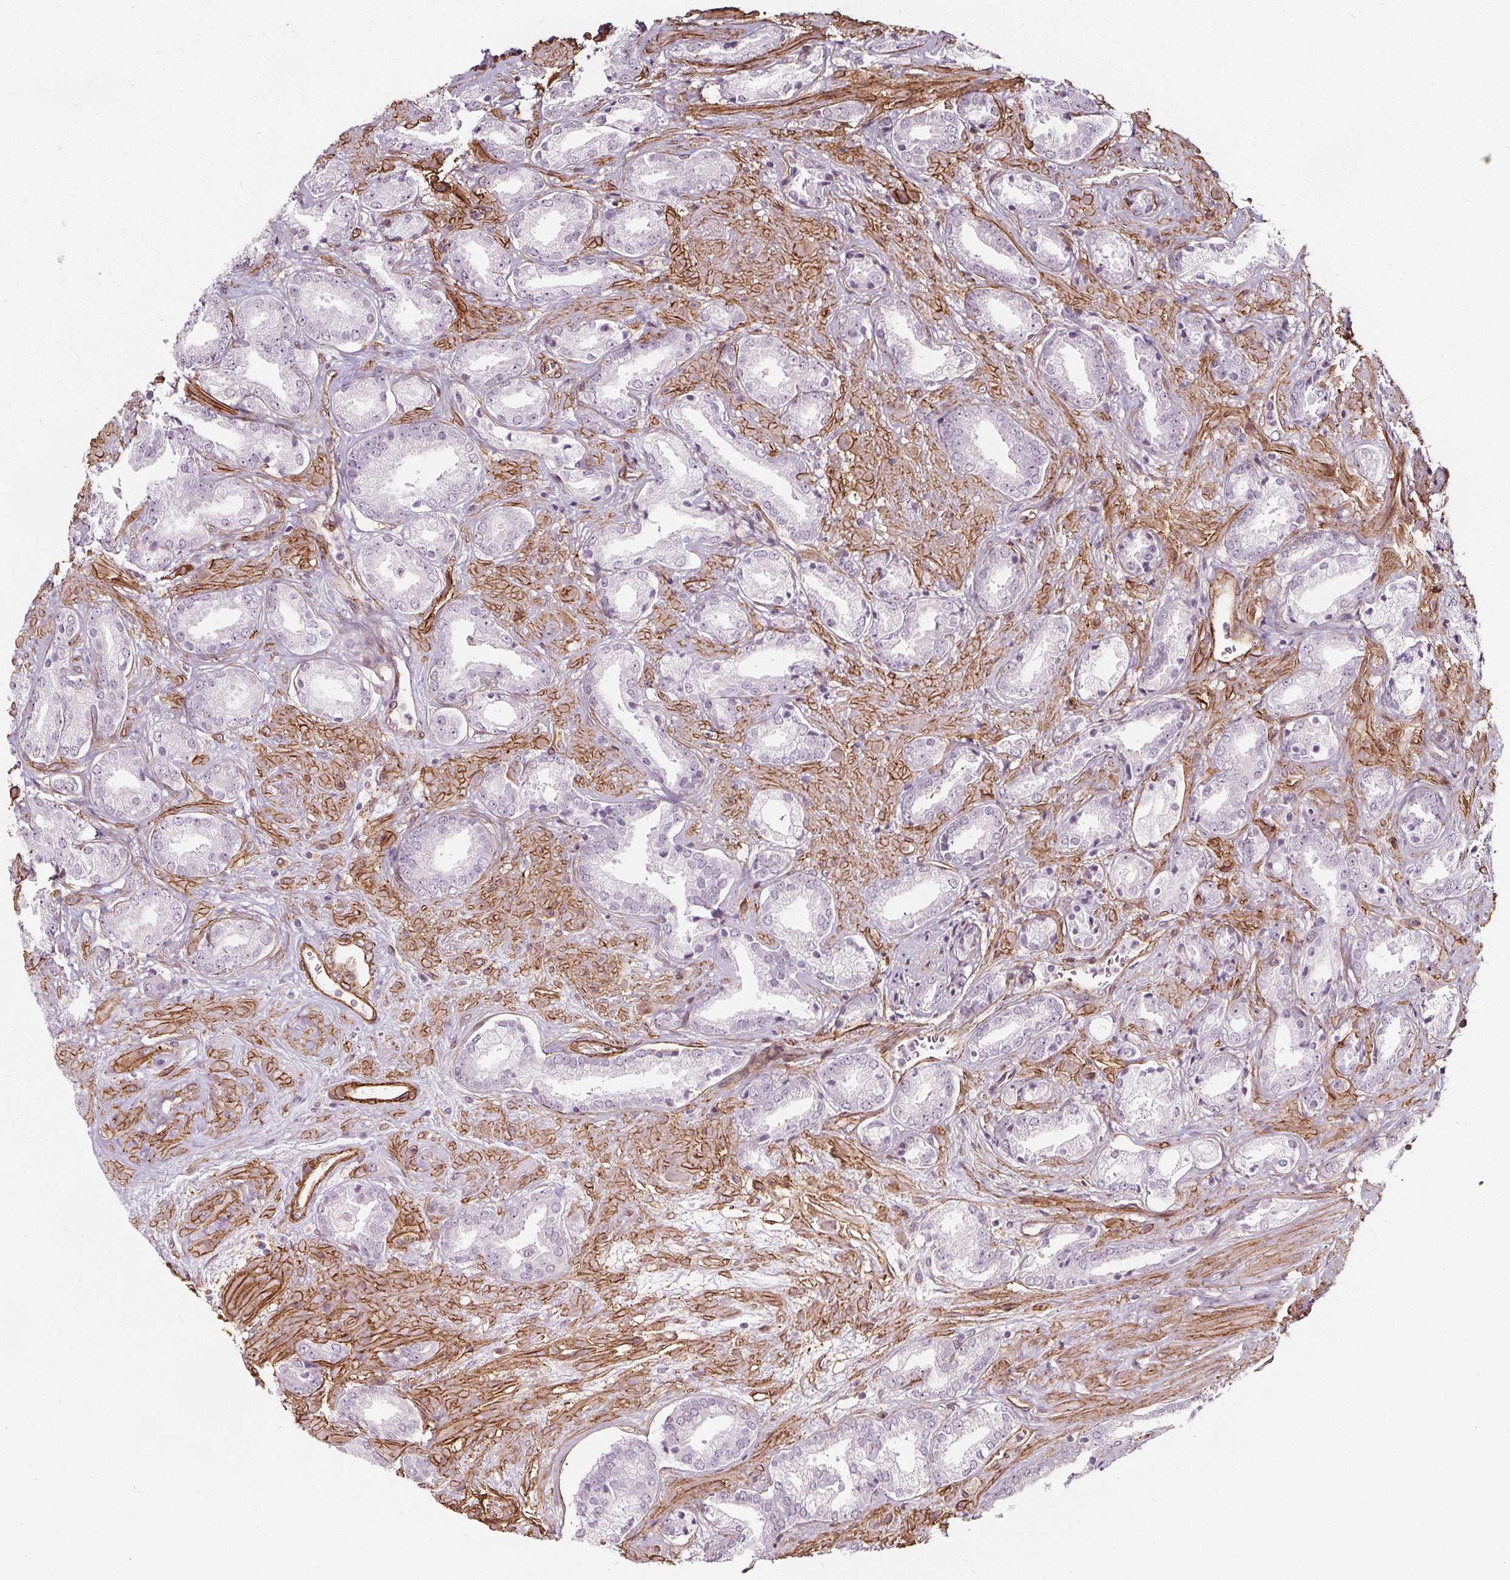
{"staining": {"intensity": "negative", "quantity": "none", "location": "none"}, "tissue": "prostate cancer", "cell_type": "Tumor cells", "image_type": "cancer", "snomed": [{"axis": "morphology", "description": "Adenocarcinoma, High grade"}, {"axis": "topography", "description": "Prostate"}], "caption": "Protein analysis of adenocarcinoma (high-grade) (prostate) displays no significant expression in tumor cells.", "gene": "HAS1", "patient": {"sex": "male", "age": 56}}